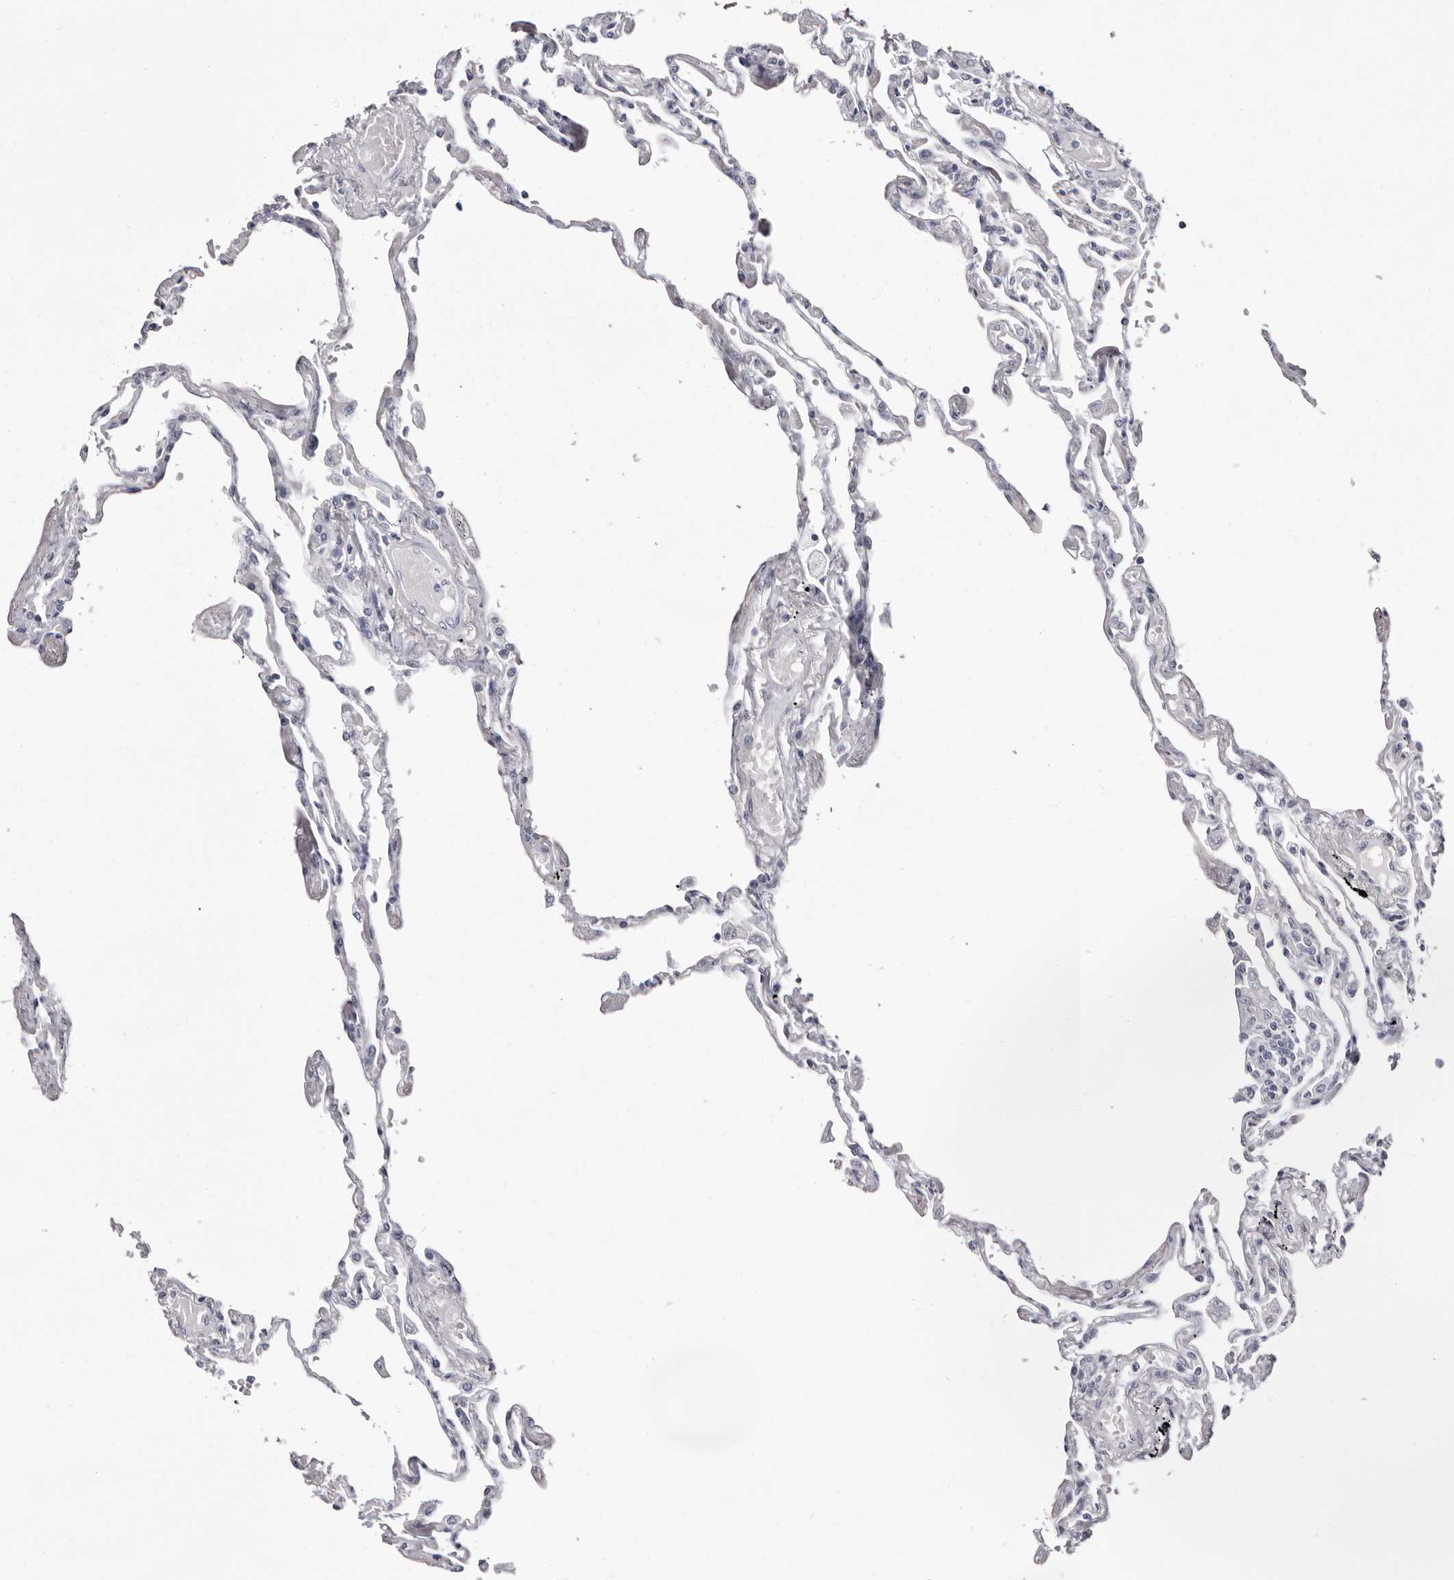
{"staining": {"intensity": "negative", "quantity": "none", "location": "none"}, "tissue": "lung", "cell_type": "Alveolar cells", "image_type": "normal", "snomed": [{"axis": "morphology", "description": "Normal tissue, NOS"}, {"axis": "topography", "description": "Lung"}], "caption": "Lung stained for a protein using IHC shows no staining alveolar cells.", "gene": "LPO", "patient": {"sex": "female", "age": 67}}